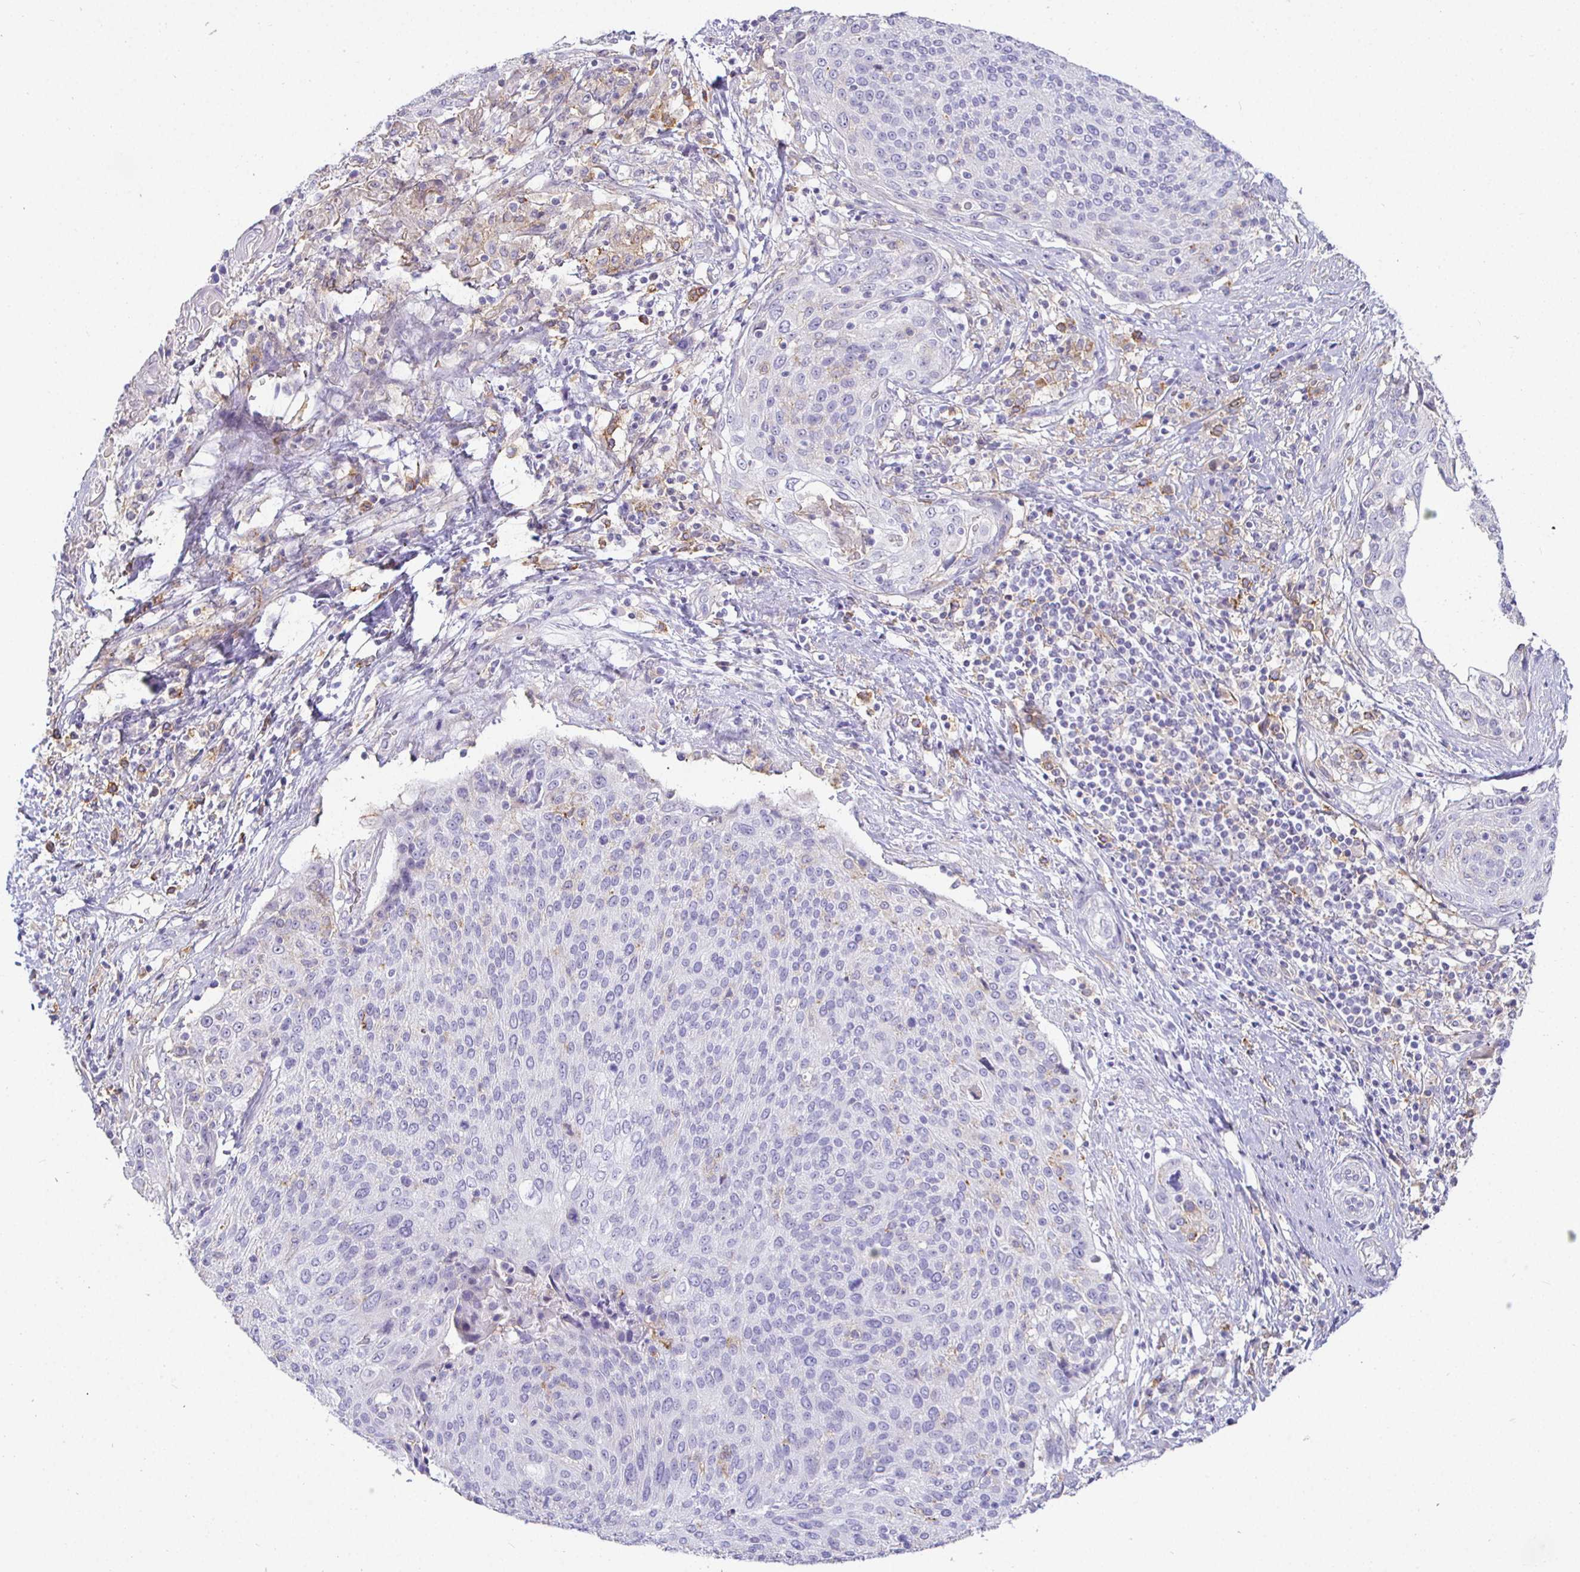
{"staining": {"intensity": "negative", "quantity": "none", "location": "none"}, "tissue": "cervical cancer", "cell_type": "Tumor cells", "image_type": "cancer", "snomed": [{"axis": "morphology", "description": "Squamous cell carcinoma, NOS"}, {"axis": "topography", "description": "Cervix"}], "caption": "This is an immunohistochemistry micrograph of squamous cell carcinoma (cervical). There is no staining in tumor cells.", "gene": "SIRPA", "patient": {"sex": "female", "age": 31}}